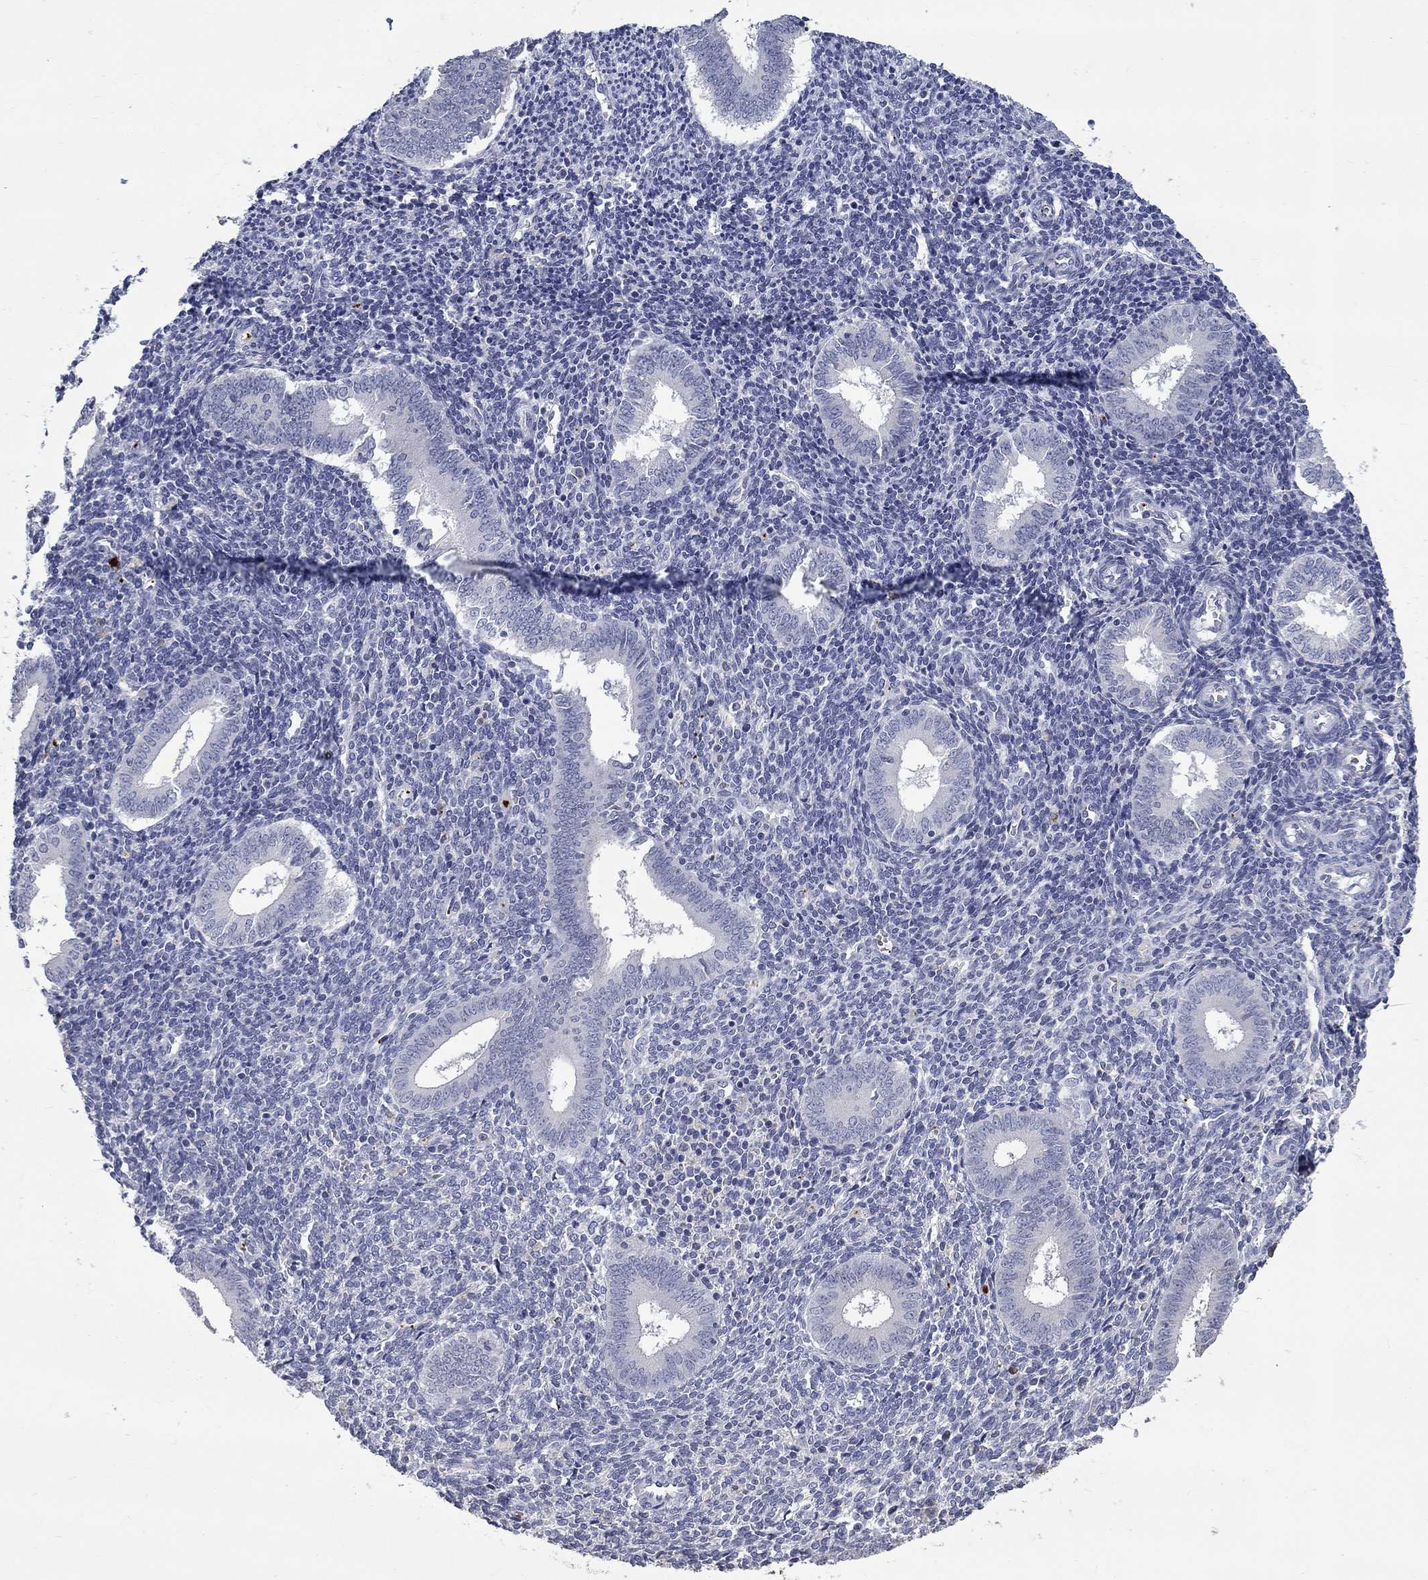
{"staining": {"intensity": "negative", "quantity": "none", "location": "none"}, "tissue": "endometrium", "cell_type": "Cells in endometrial stroma", "image_type": "normal", "snomed": [{"axis": "morphology", "description": "Normal tissue, NOS"}, {"axis": "topography", "description": "Endometrium"}], "caption": "Image shows no protein staining in cells in endometrial stroma of benign endometrium.", "gene": "PLEK", "patient": {"sex": "female", "age": 25}}